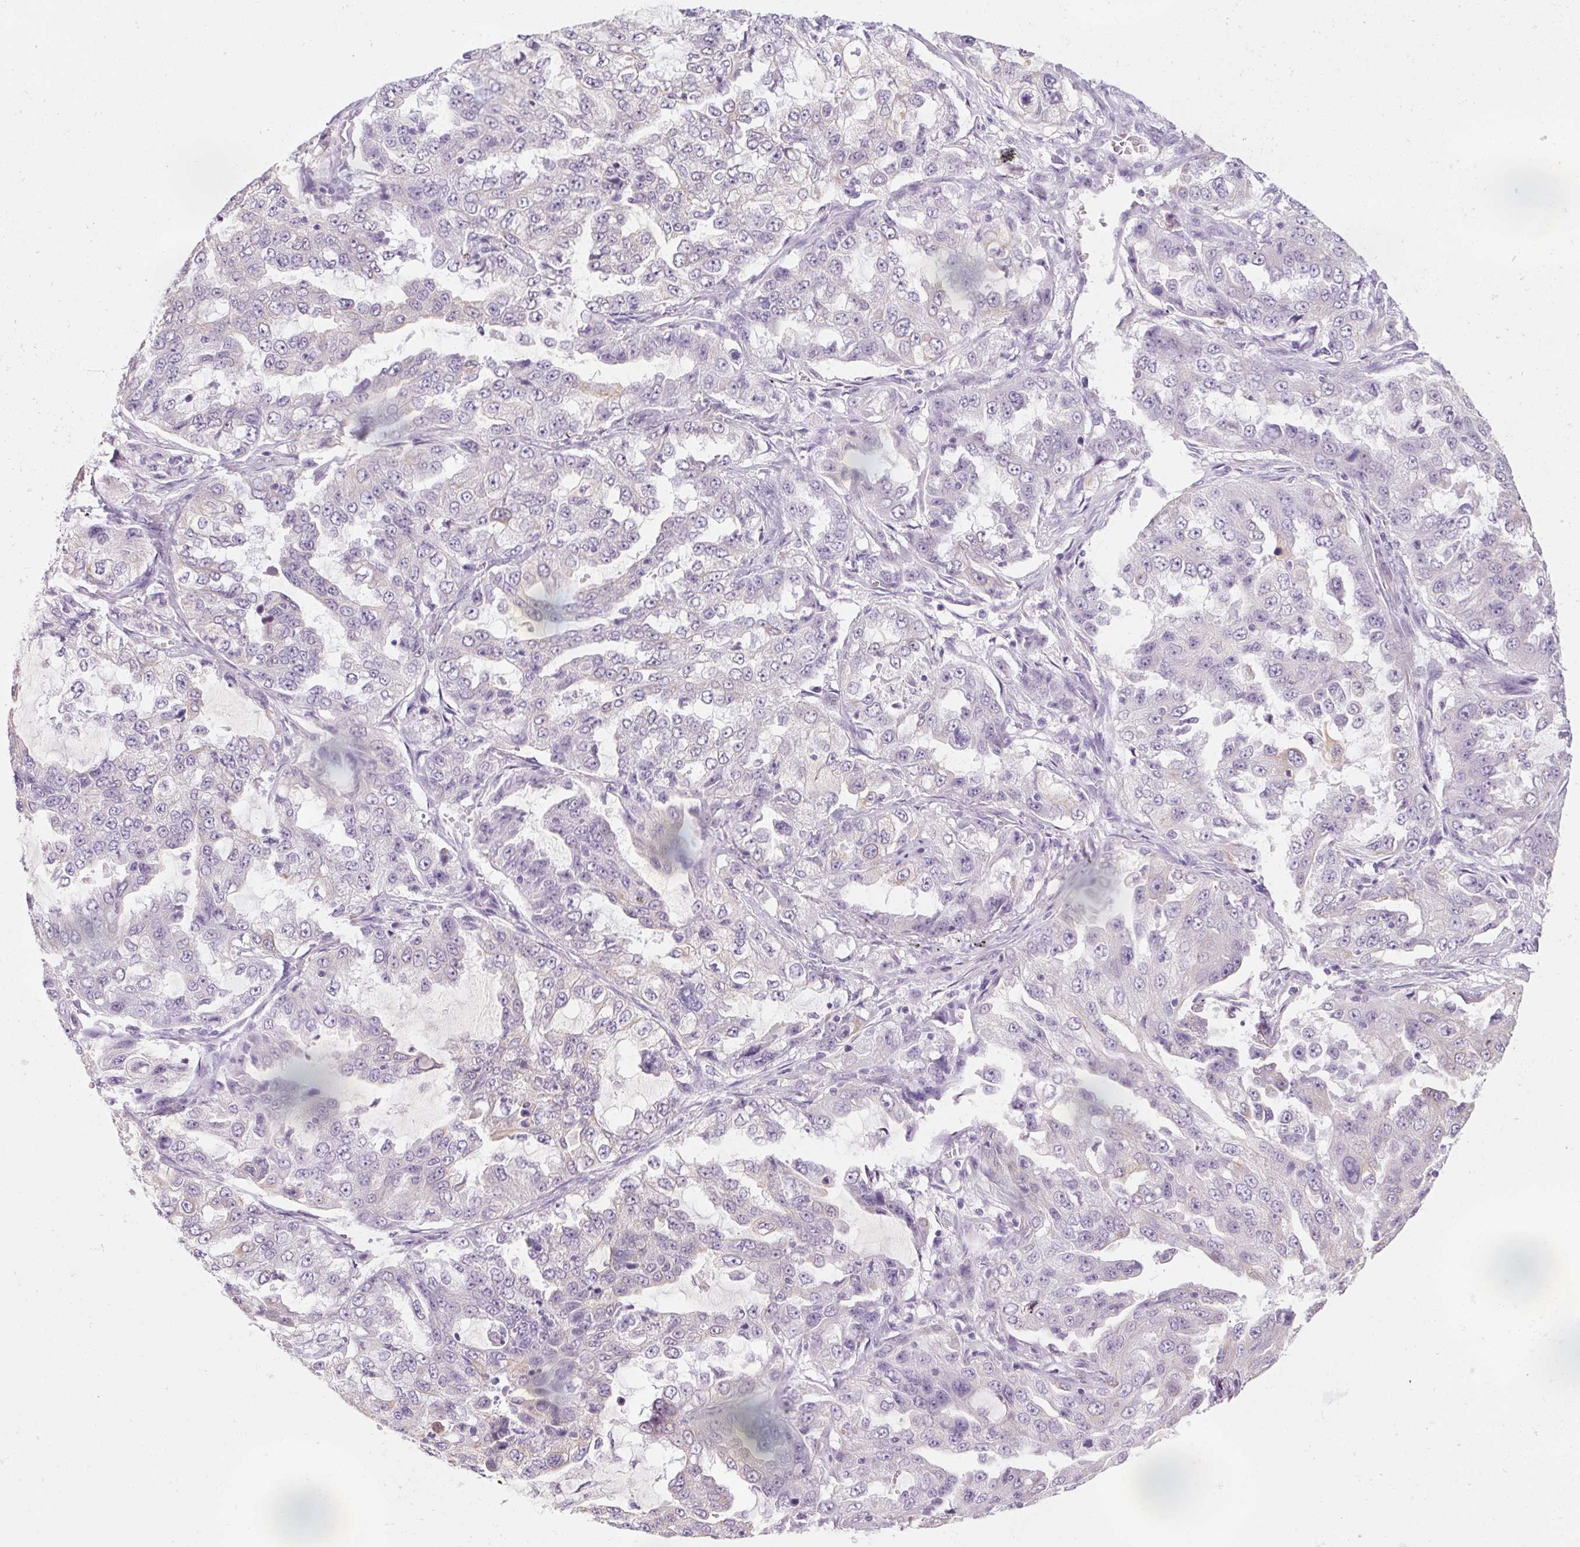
{"staining": {"intensity": "negative", "quantity": "none", "location": "none"}, "tissue": "lung cancer", "cell_type": "Tumor cells", "image_type": "cancer", "snomed": [{"axis": "morphology", "description": "Adenocarcinoma, NOS"}, {"axis": "topography", "description": "Lung"}], "caption": "Lung cancer was stained to show a protein in brown. There is no significant expression in tumor cells. Nuclei are stained in blue.", "gene": "RPTN", "patient": {"sex": "female", "age": 61}}